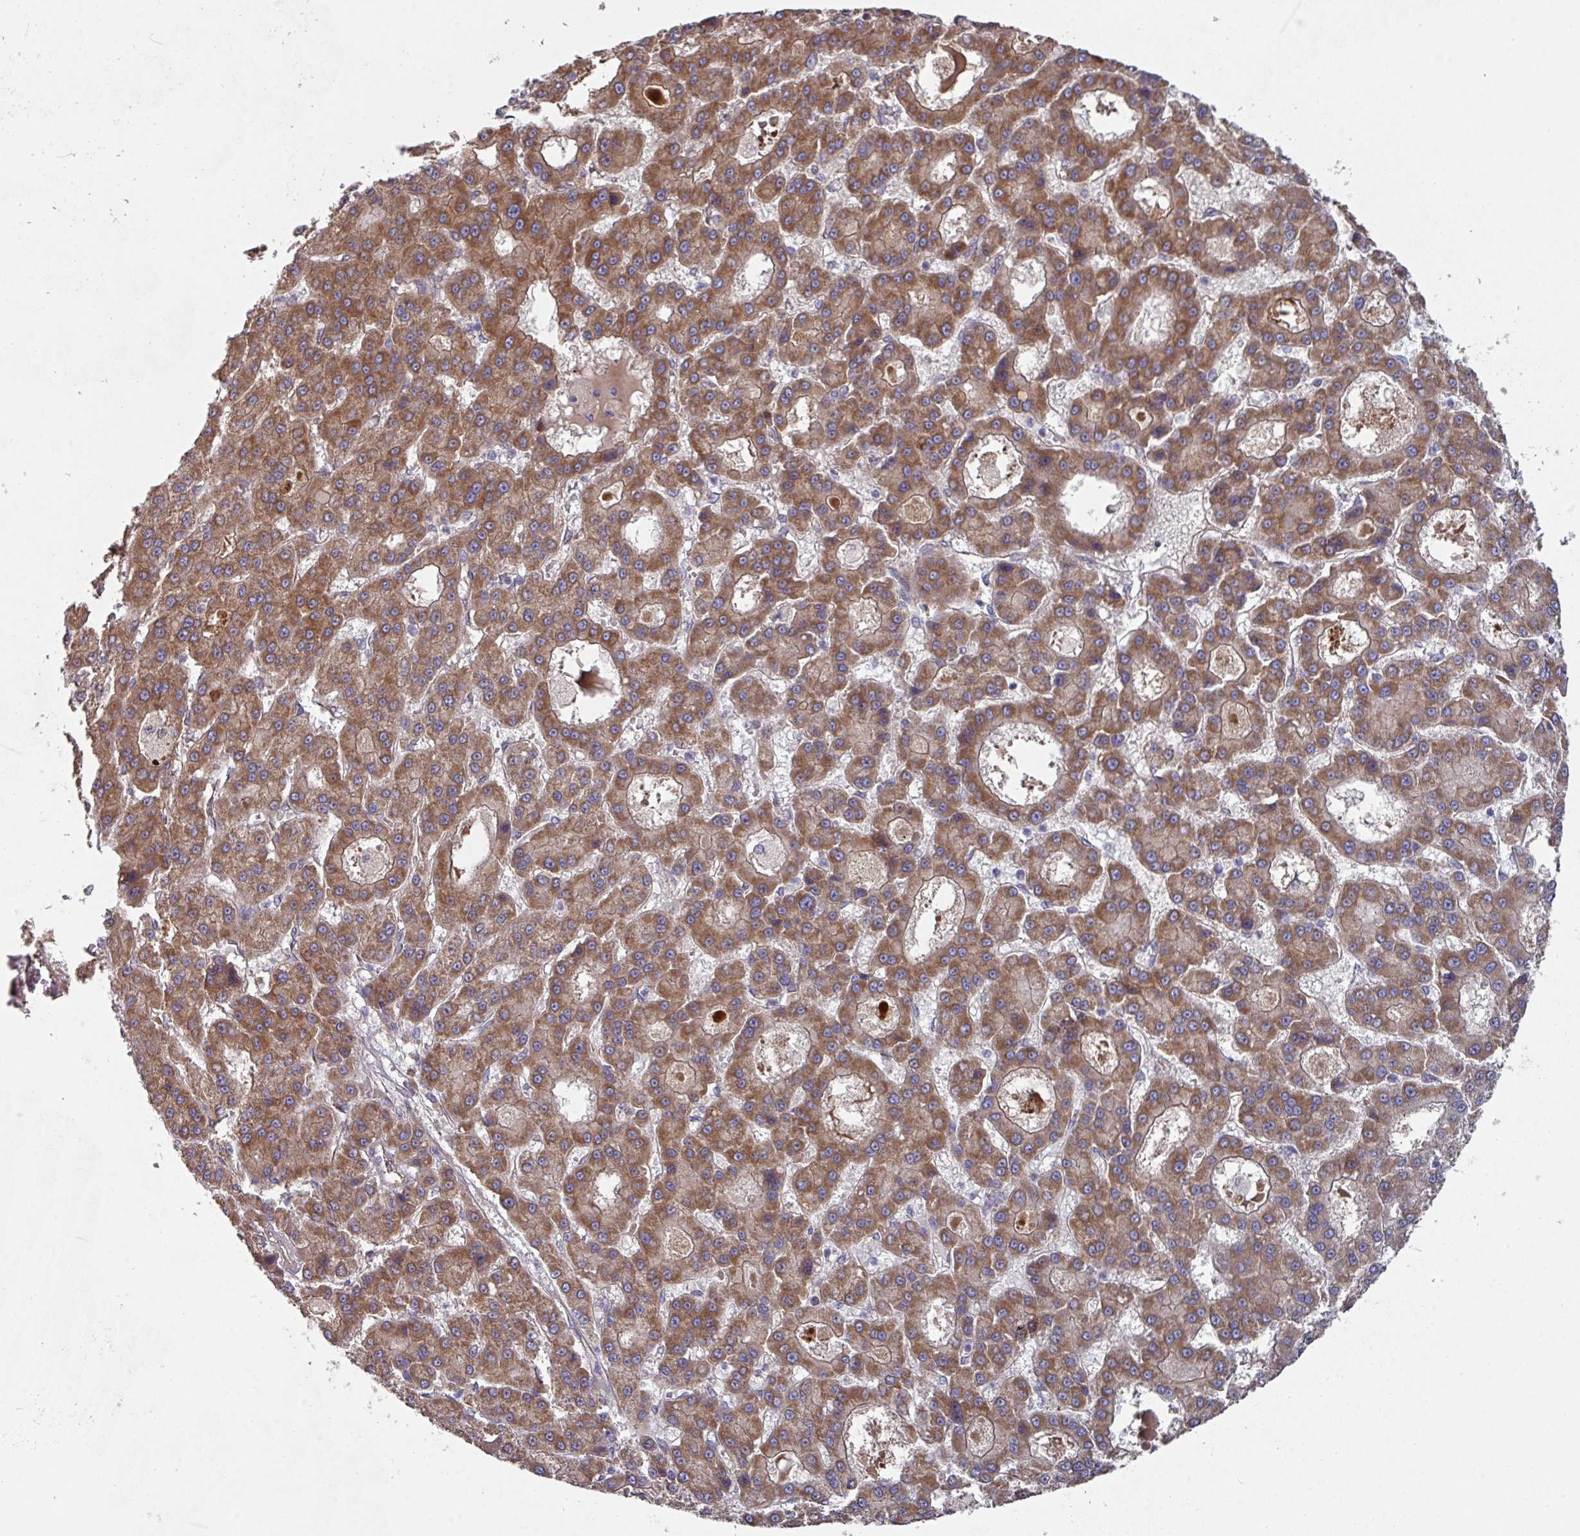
{"staining": {"intensity": "moderate", "quantity": ">75%", "location": "cytoplasmic/membranous"}, "tissue": "liver cancer", "cell_type": "Tumor cells", "image_type": "cancer", "snomed": [{"axis": "morphology", "description": "Carcinoma, Hepatocellular, NOS"}, {"axis": "topography", "description": "Liver"}], "caption": "Liver cancer (hepatocellular carcinoma) was stained to show a protein in brown. There is medium levels of moderate cytoplasmic/membranous expression in about >75% of tumor cells.", "gene": "DCAF12L2", "patient": {"sex": "male", "age": 70}}